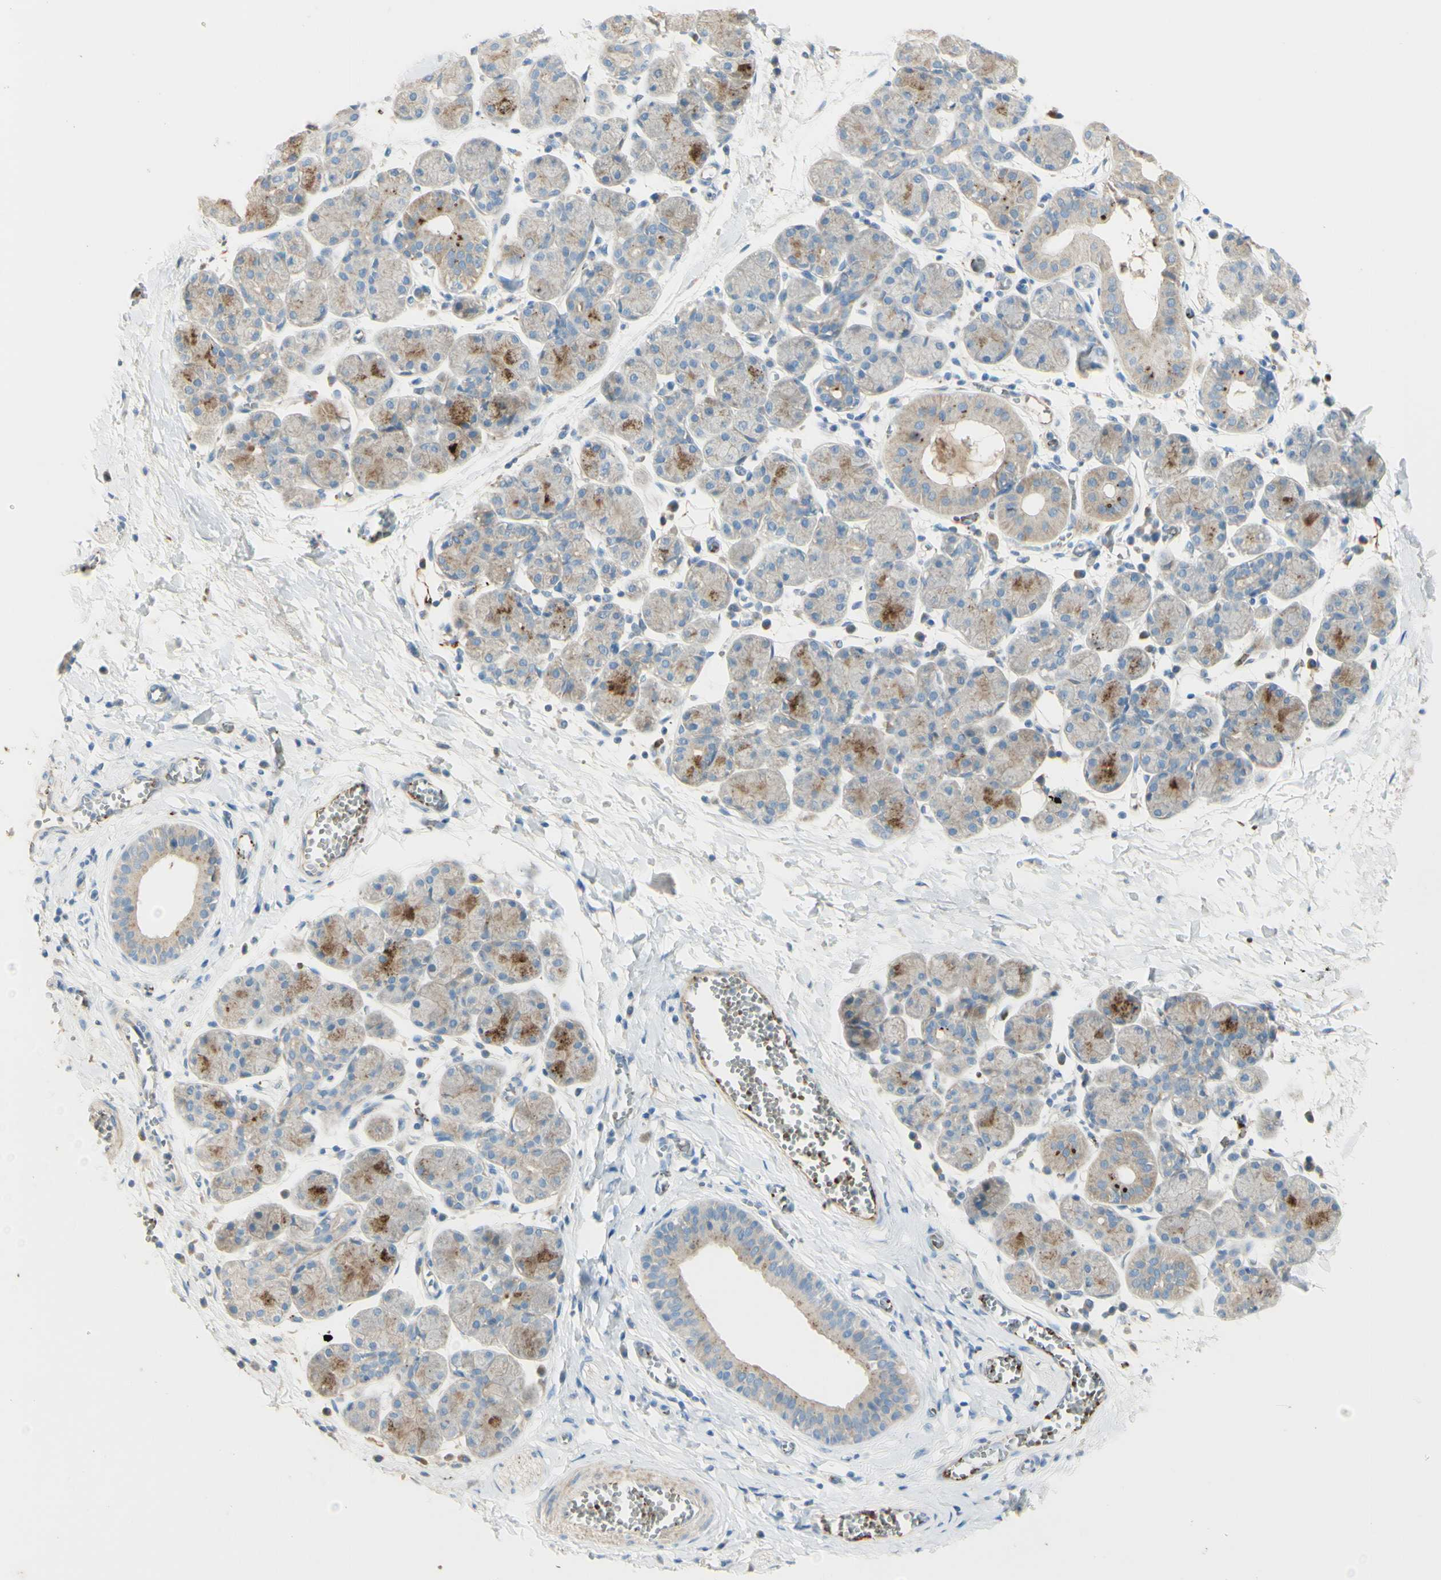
{"staining": {"intensity": "moderate", "quantity": "<25%", "location": "cytoplasmic/membranous"}, "tissue": "salivary gland", "cell_type": "Glandular cells", "image_type": "normal", "snomed": [{"axis": "morphology", "description": "Normal tissue, NOS"}, {"axis": "morphology", "description": "Inflammation, NOS"}, {"axis": "topography", "description": "Lymph node"}, {"axis": "topography", "description": "Salivary gland"}], "caption": "Immunohistochemical staining of unremarkable salivary gland reveals moderate cytoplasmic/membranous protein staining in about <25% of glandular cells. (DAB (3,3'-diaminobenzidine) IHC with brightfield microscopy, high magnification).", "gene": "GAN", "patient": {"sex": "male", "age": 3}}